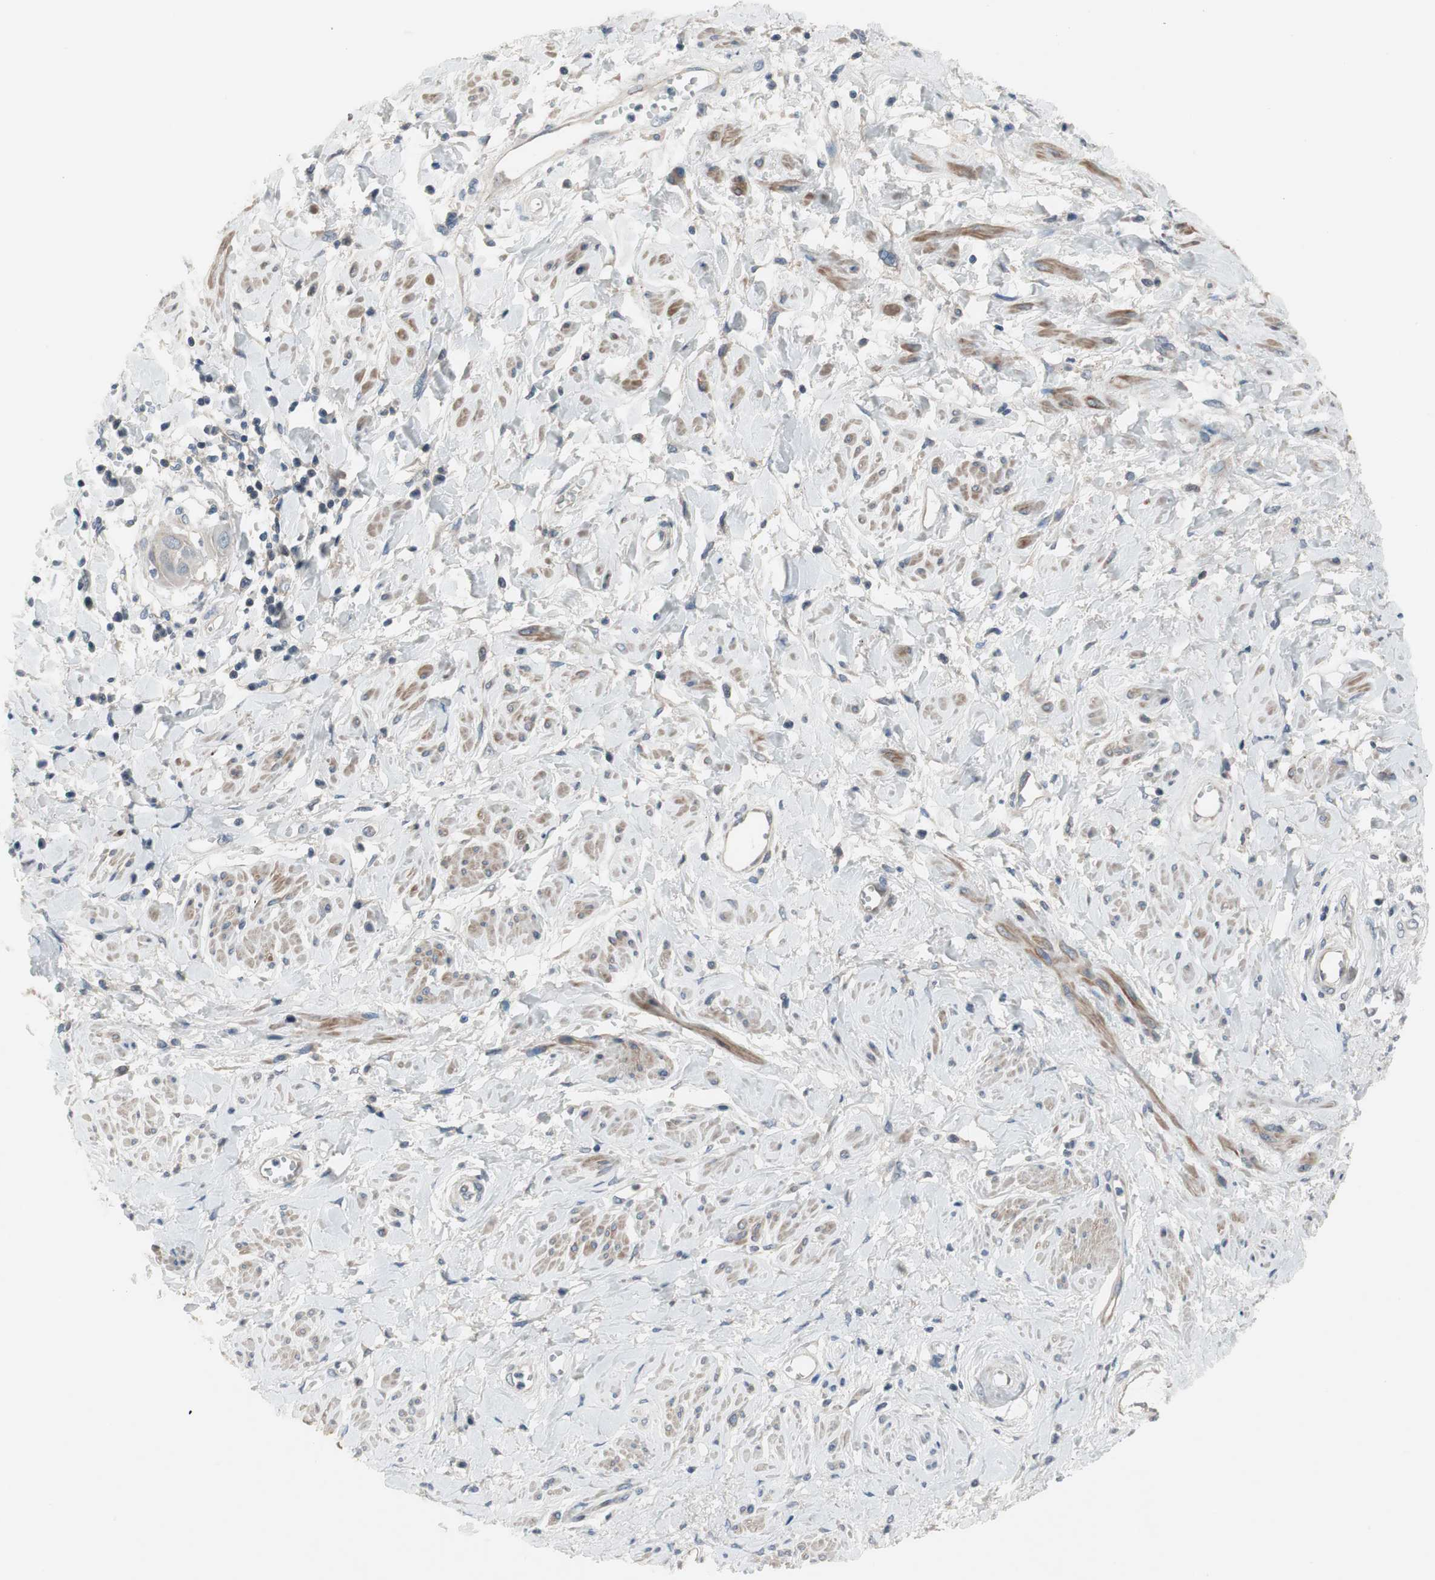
{"staining": {"intensity": "negative", "quantity": "none", "location": "none"}, "tissue": "cervical cancer", "cell_type": "Tumor cells", "image_type": "cancer", "snomed": [{"axis": "morphology", "description": "Squamous cell carcinoma, NOS"}, {"axis": "topography", "description": "Cervix"}], "caption": "This is a photomicrograph of IHC staining of cervical cancer (squamous cell carcinoma), which shows no expression in tumor cells.", "gene": "TACR3", "patient": {"sex": "female", "age": 57}}